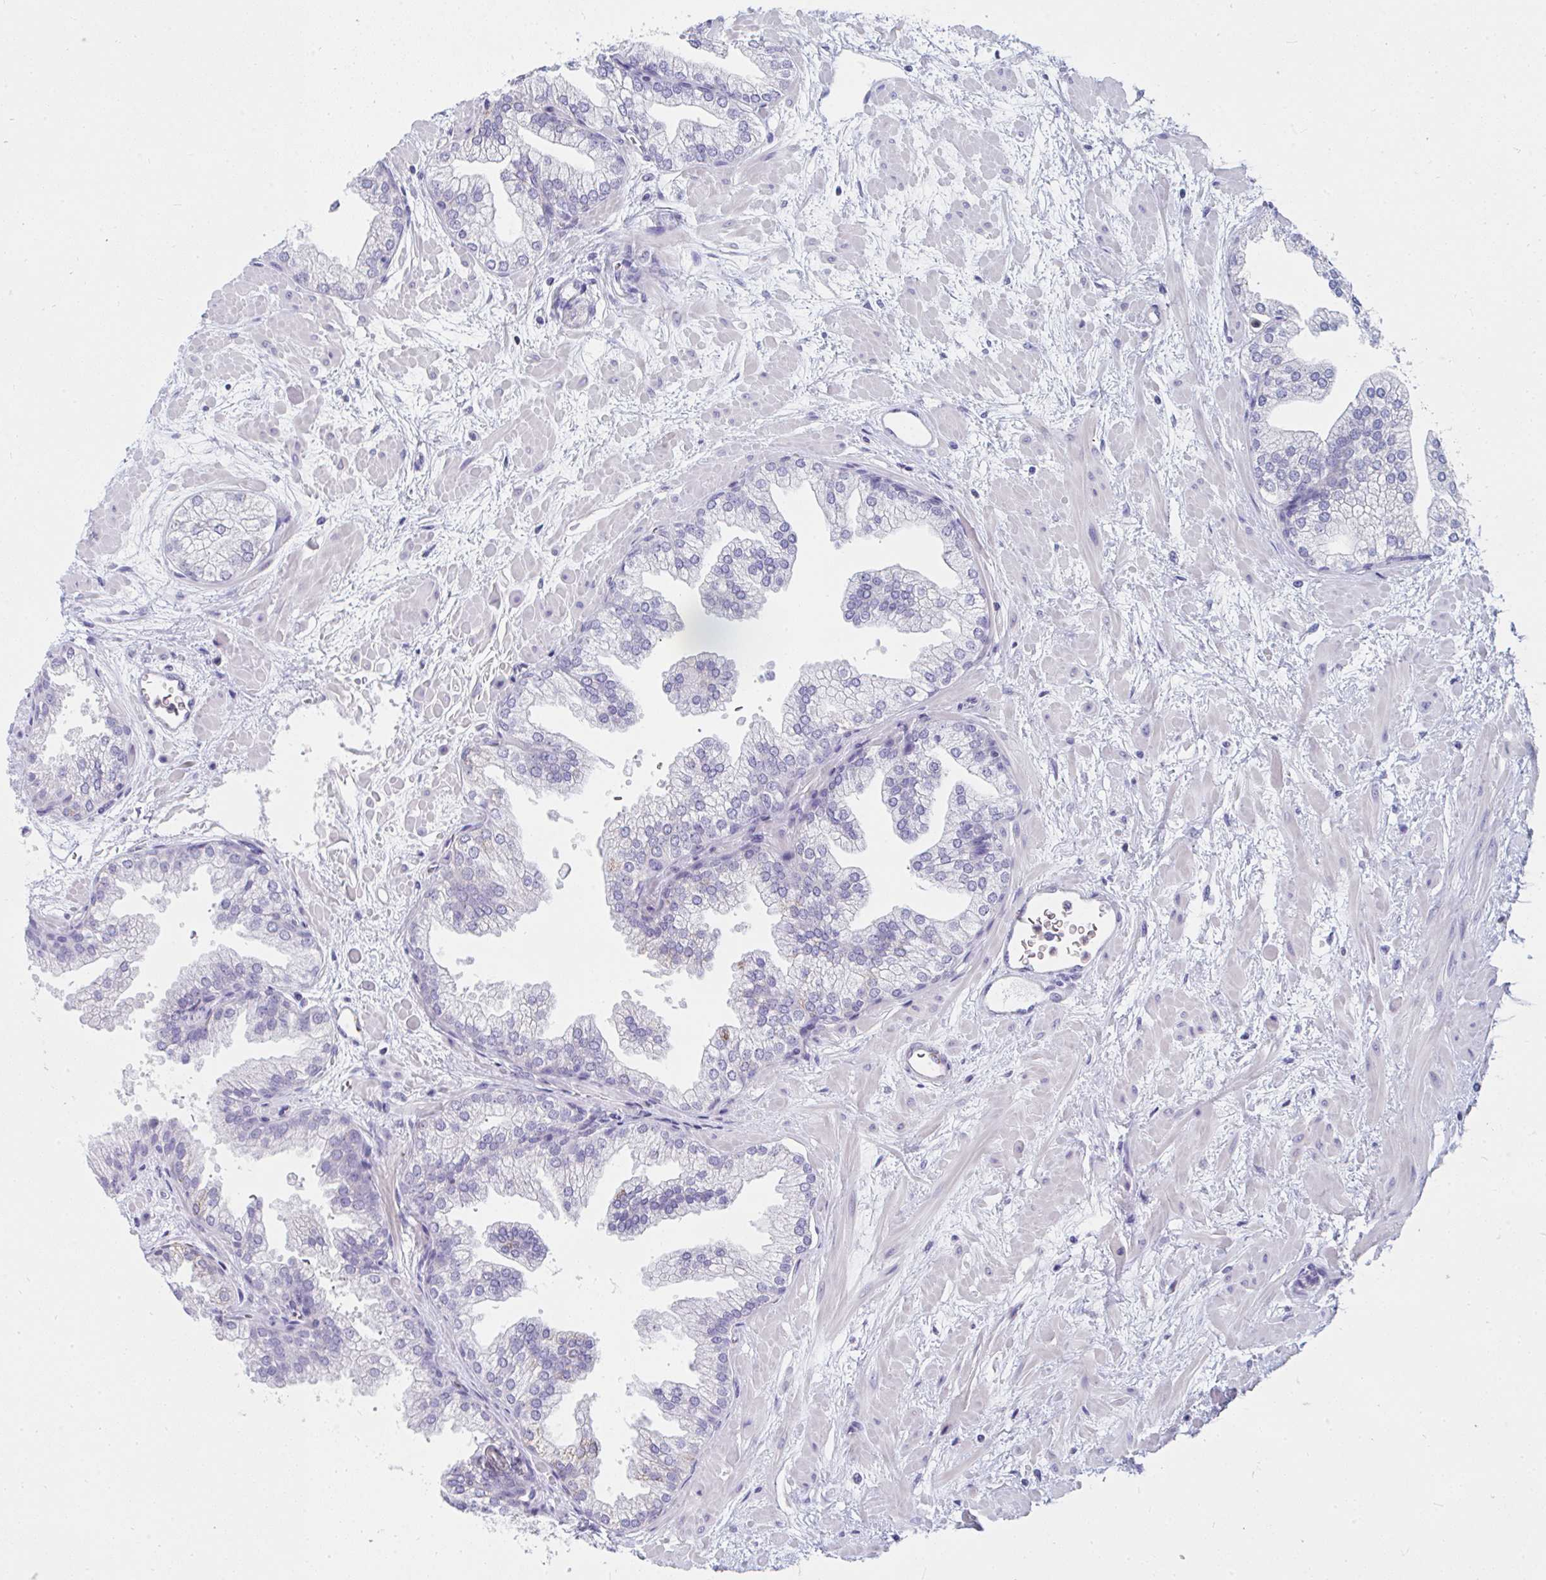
{"staining": {"intensity": "weak", "quantity": "<25%", "location": "cytoplasmic/membranous"}, "tissue": "prostate", "cell_type": "Glandular cells", "image_type": "normal", "snomed": [{"axis": "morphology", "description": "Normal tissue, NOS"}, {"axis": "topography", "description": "Prostate"}], "caption": "IHC of unremarkable human prostate reveals no positivity in glandular cells.", "gene": "MGAM2", "patient": {"sex": "male", "age": 37}}